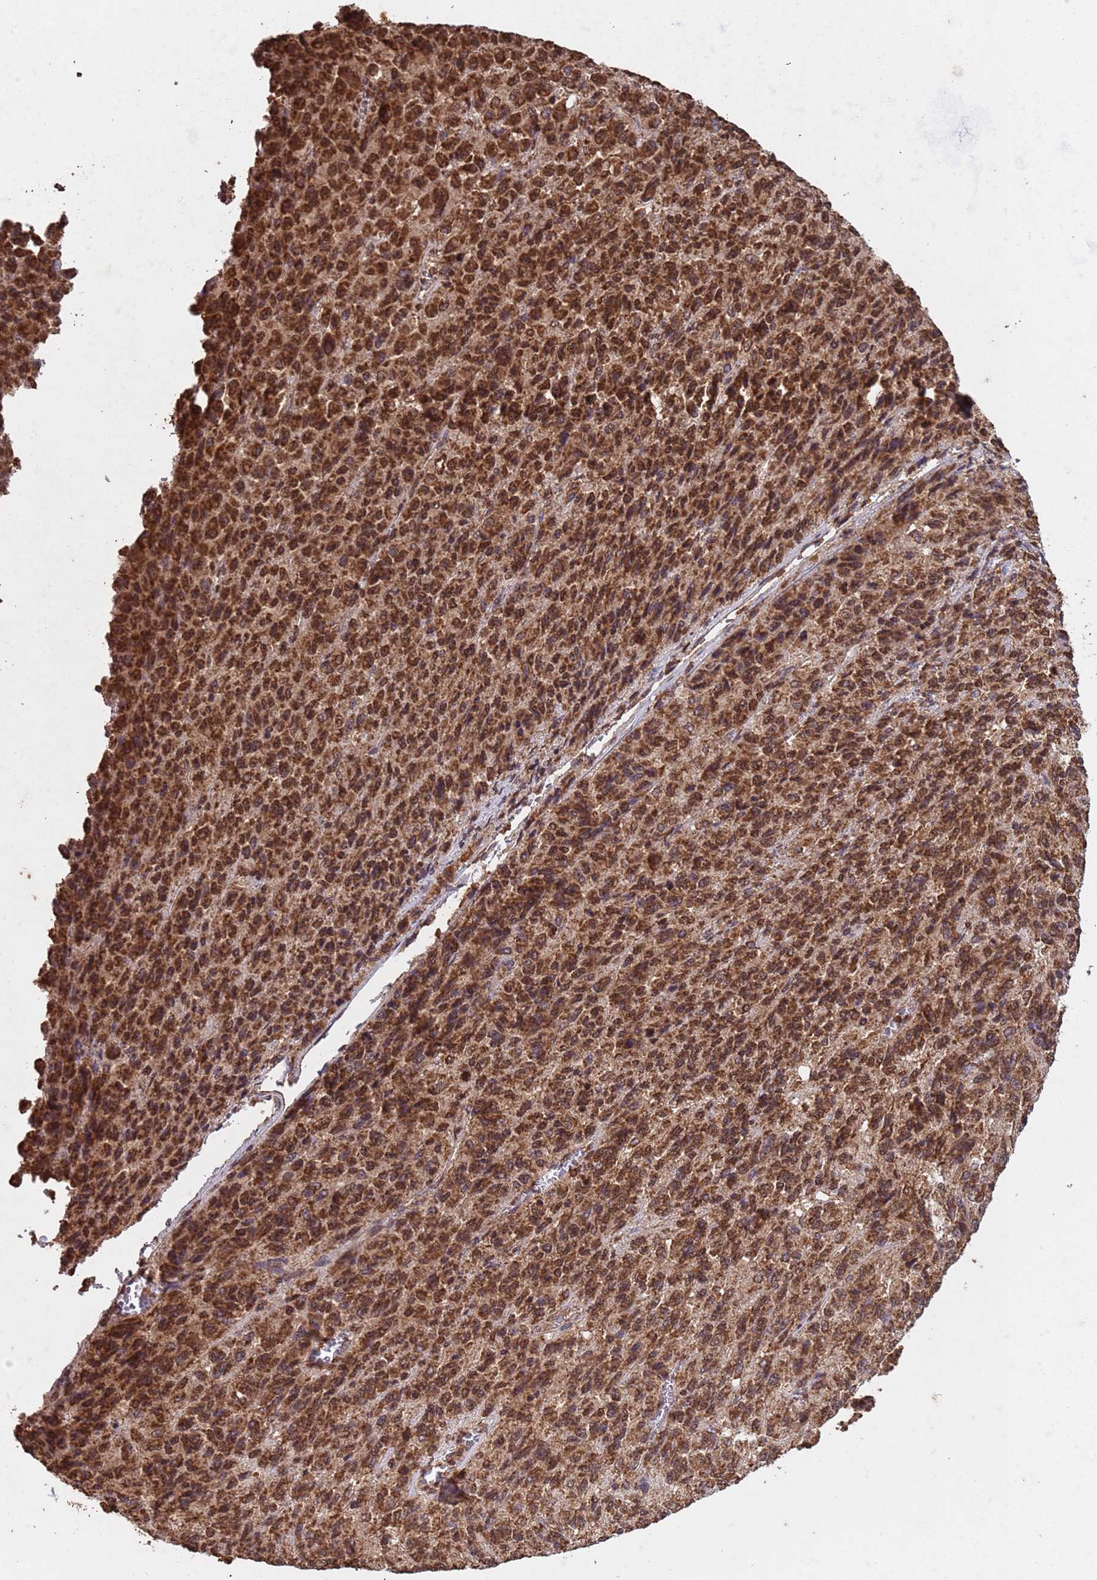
{"staining": {"intensity": "strong", "quantity": ">75%", "location": "cytoplasmic/membranous,nuclear"}, "tissue": "melanoma", "cell_type": "Tumor cells", "image_type": "cancer", "snomed": [{"axis": "morphology", "description": "Malignant melanoma, Metastatic site"}, {"axis": "topography", "description": "Lung"}], "caption": "Tumor cells reveal high levels of strong cytoplasmic/membranous and nuclear expression in about >75% of cells in human melanoma. (DAB (3,3'-diaminobenzidine) IHC with brightfield microscopy, high magnification).", "gene": "HDAC10", "patient": {"sex": "male", "age": 64}}